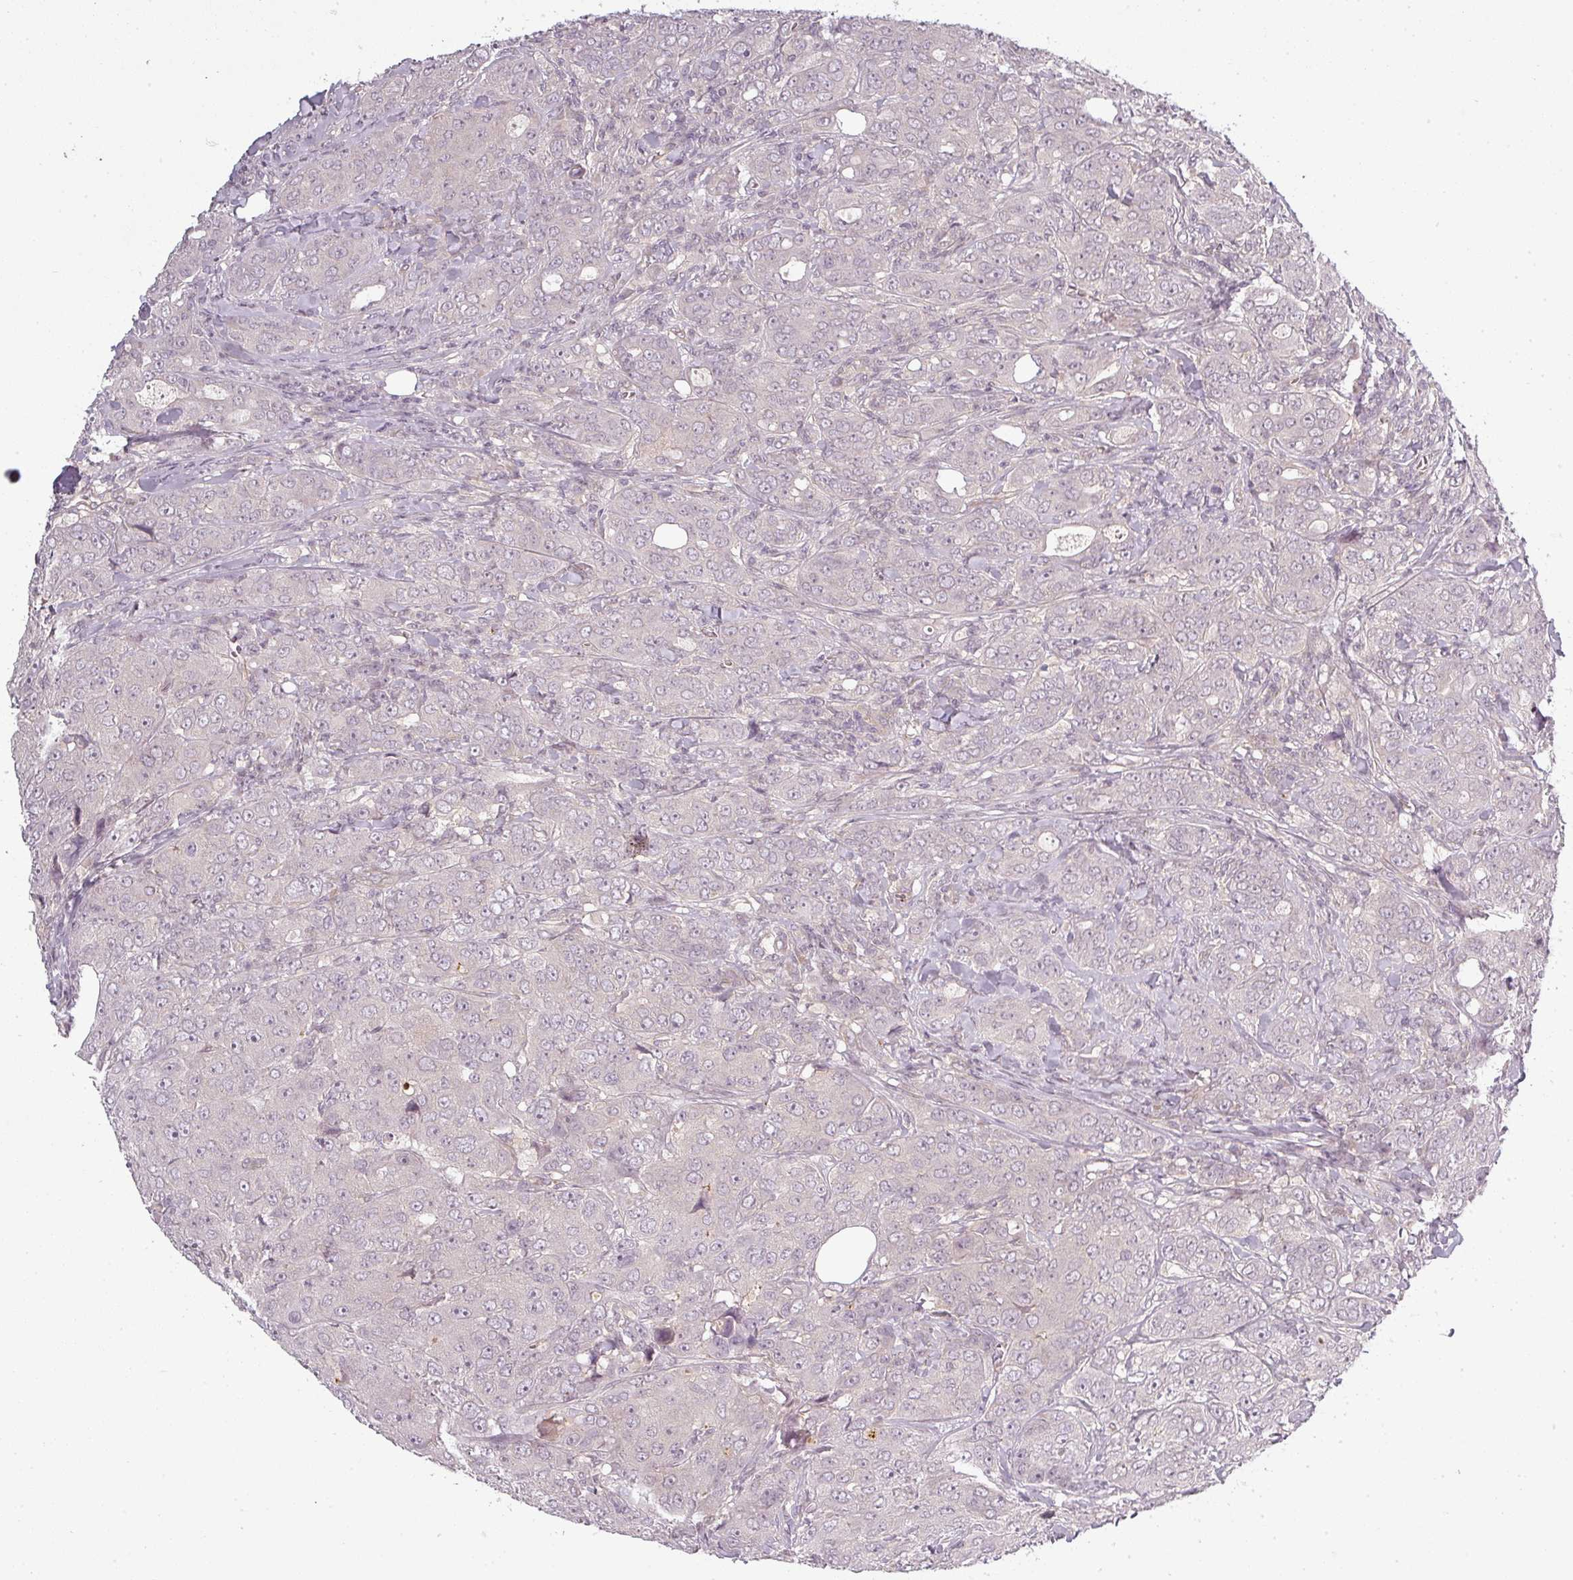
{"staining": {"intensity": "negative", "quantity": "none", "location": "none"}, "tissue": "breast cancer", "cell_type": "Tumor cells", "image_type": "cancer", "snomed": [{"axis": "morphology", "description": "Duct carcinoma"}, {"axis": "topography", "description": "Breast"}], "caption": "Image shows no protein staining in tumor cells of breast cancer (invasive ductal carcinoma) tissue. (IHC, brightfield microscopy, high magnification).", "gene": "SLC16A9", "patient": {"sex": "female", "age": 43}}